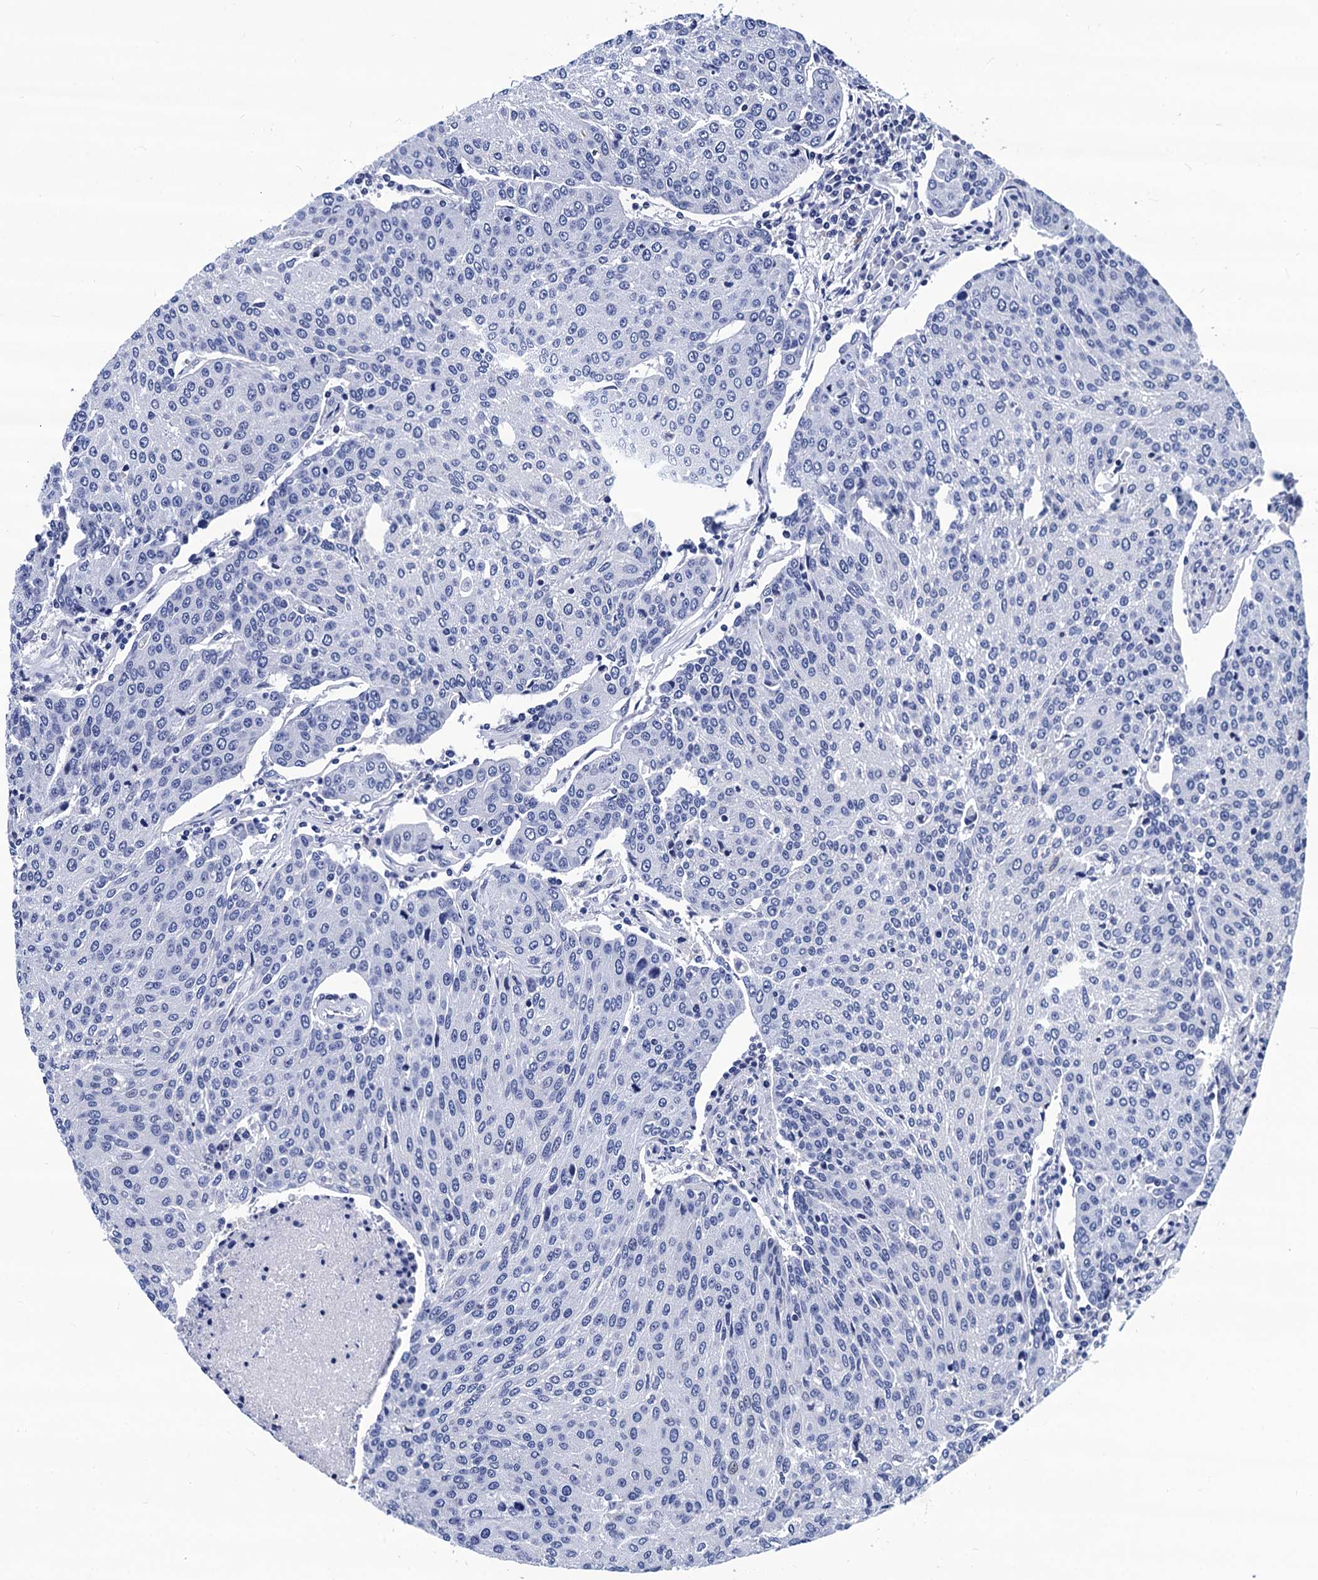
{"staining": {"intensity": "negative", "quantity": "none", "location": "none"}, "tissue": "urothelial cancer", "cell_type": "Tumor cells", "image_type": "cancer", "snomed": [{"axis": "morphology", "description": "Urothelial carcinoma, High grade"}, {"axis": "topography", "description": "Urinary bladder"}], "caption": "Immunohistochemistry (IHC) micrograph of neoplastic tissue: human urothelial carcinoma (high-grade) stained with DAB shows no significant protein expression in tumor cells. Nuclei are stained in blue.", "gene": "LRRC30", "patient": {"sex": "female", "age": 85}}